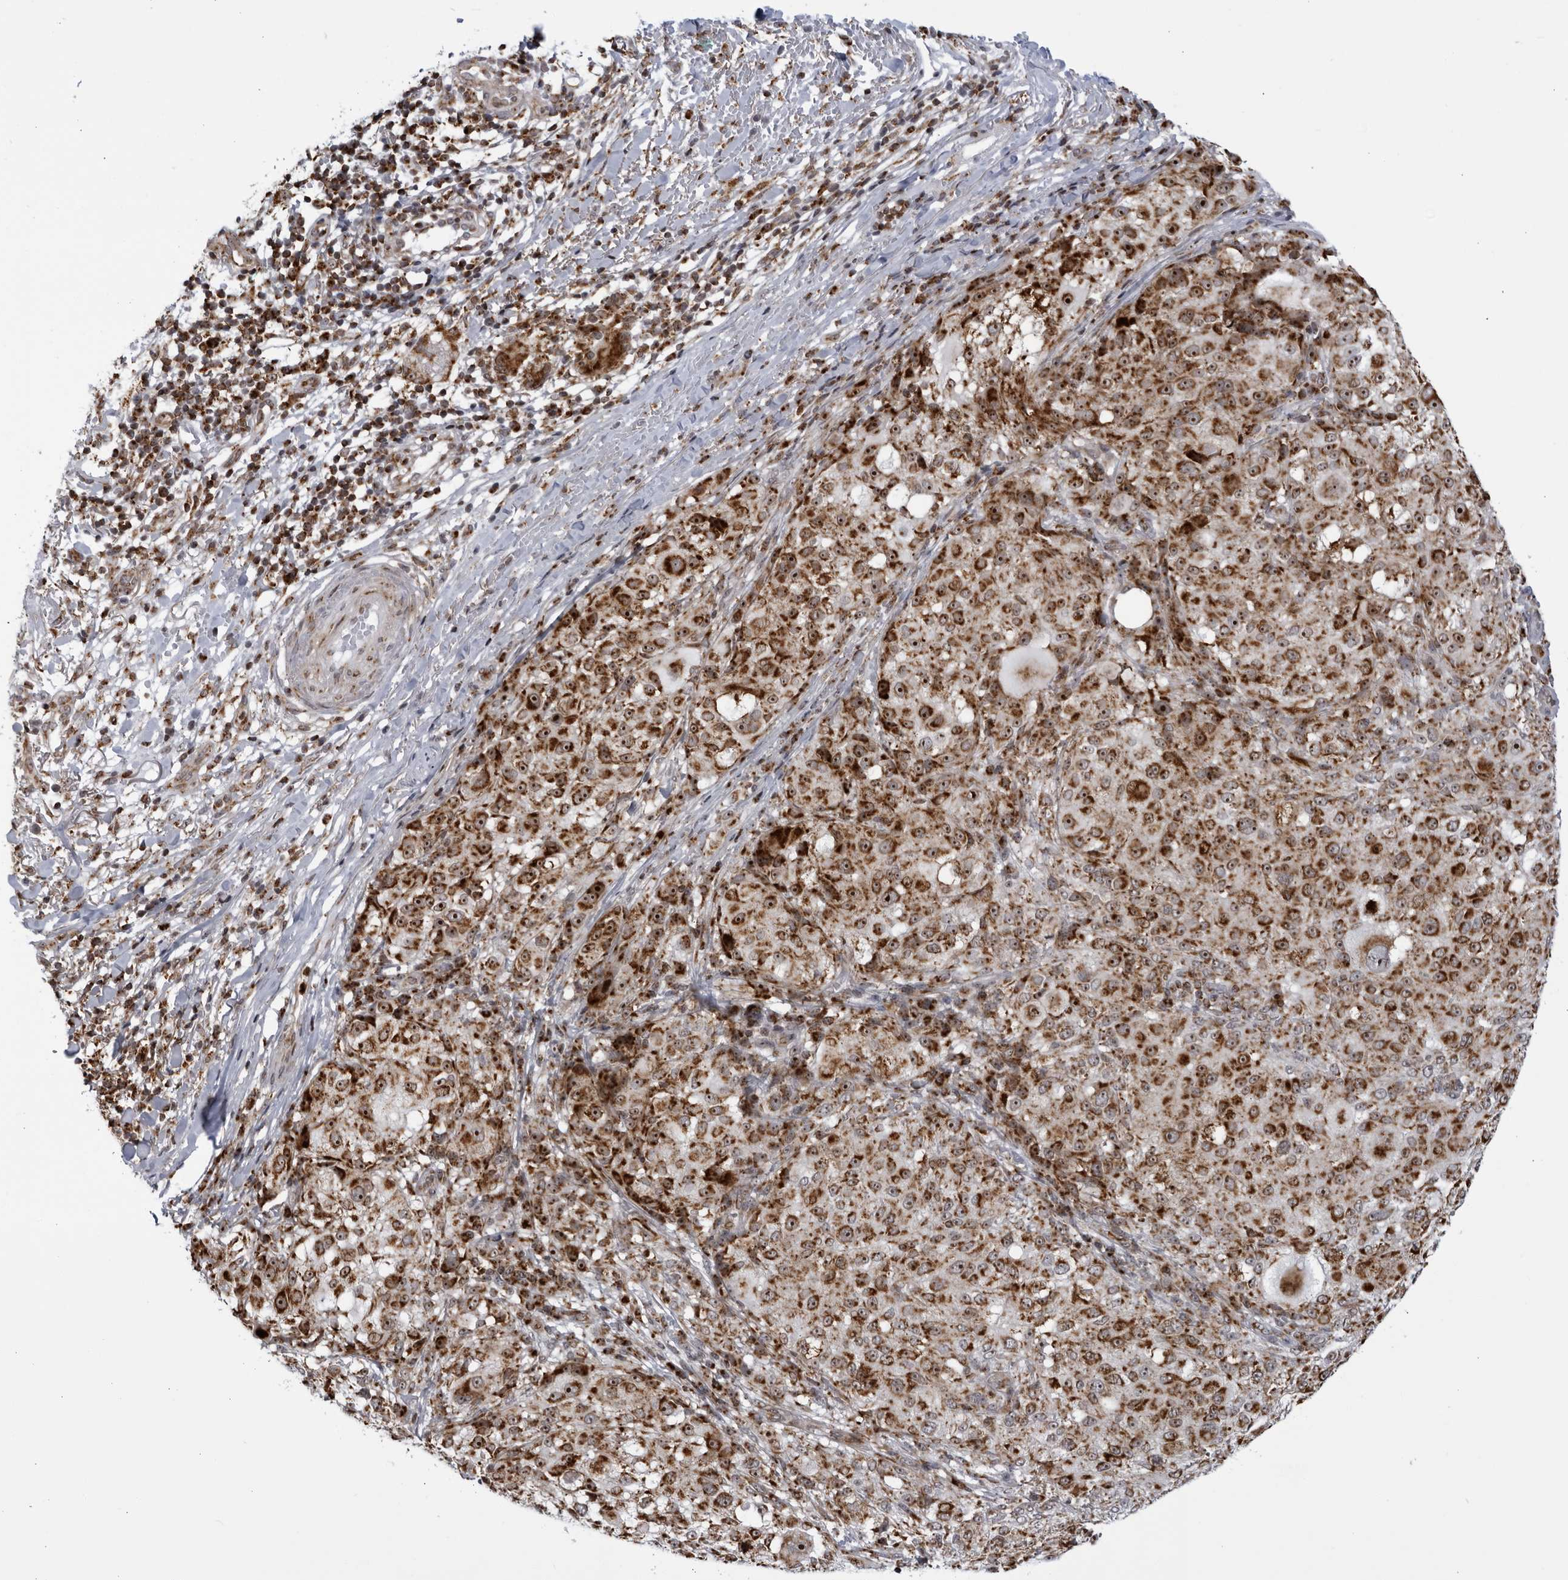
{"staining": {"intensity": "strong", "quantity": ">75%", "location": "cytoplasmic/membranous,nuclear"}, "tissue": "melanoma", "cell_type": "Tumor cells", "image_type": "cancer", "snomed": [{"axis": "morphology", "description": "Necrosis, NOS"}, {"axis": "morphology", "description": "Malignant melanoma, NOS"}, {"axis": "topography", "description": "Skin"}], "caption": "Immunohistochemical staining of human malignant melanoma displays high levels of strong cytoplasmic/membranous and nuclear positivity in about >75% of tumor cells.", "gene": "RBM34", "patient": {"sex": "female", "age": 87}}